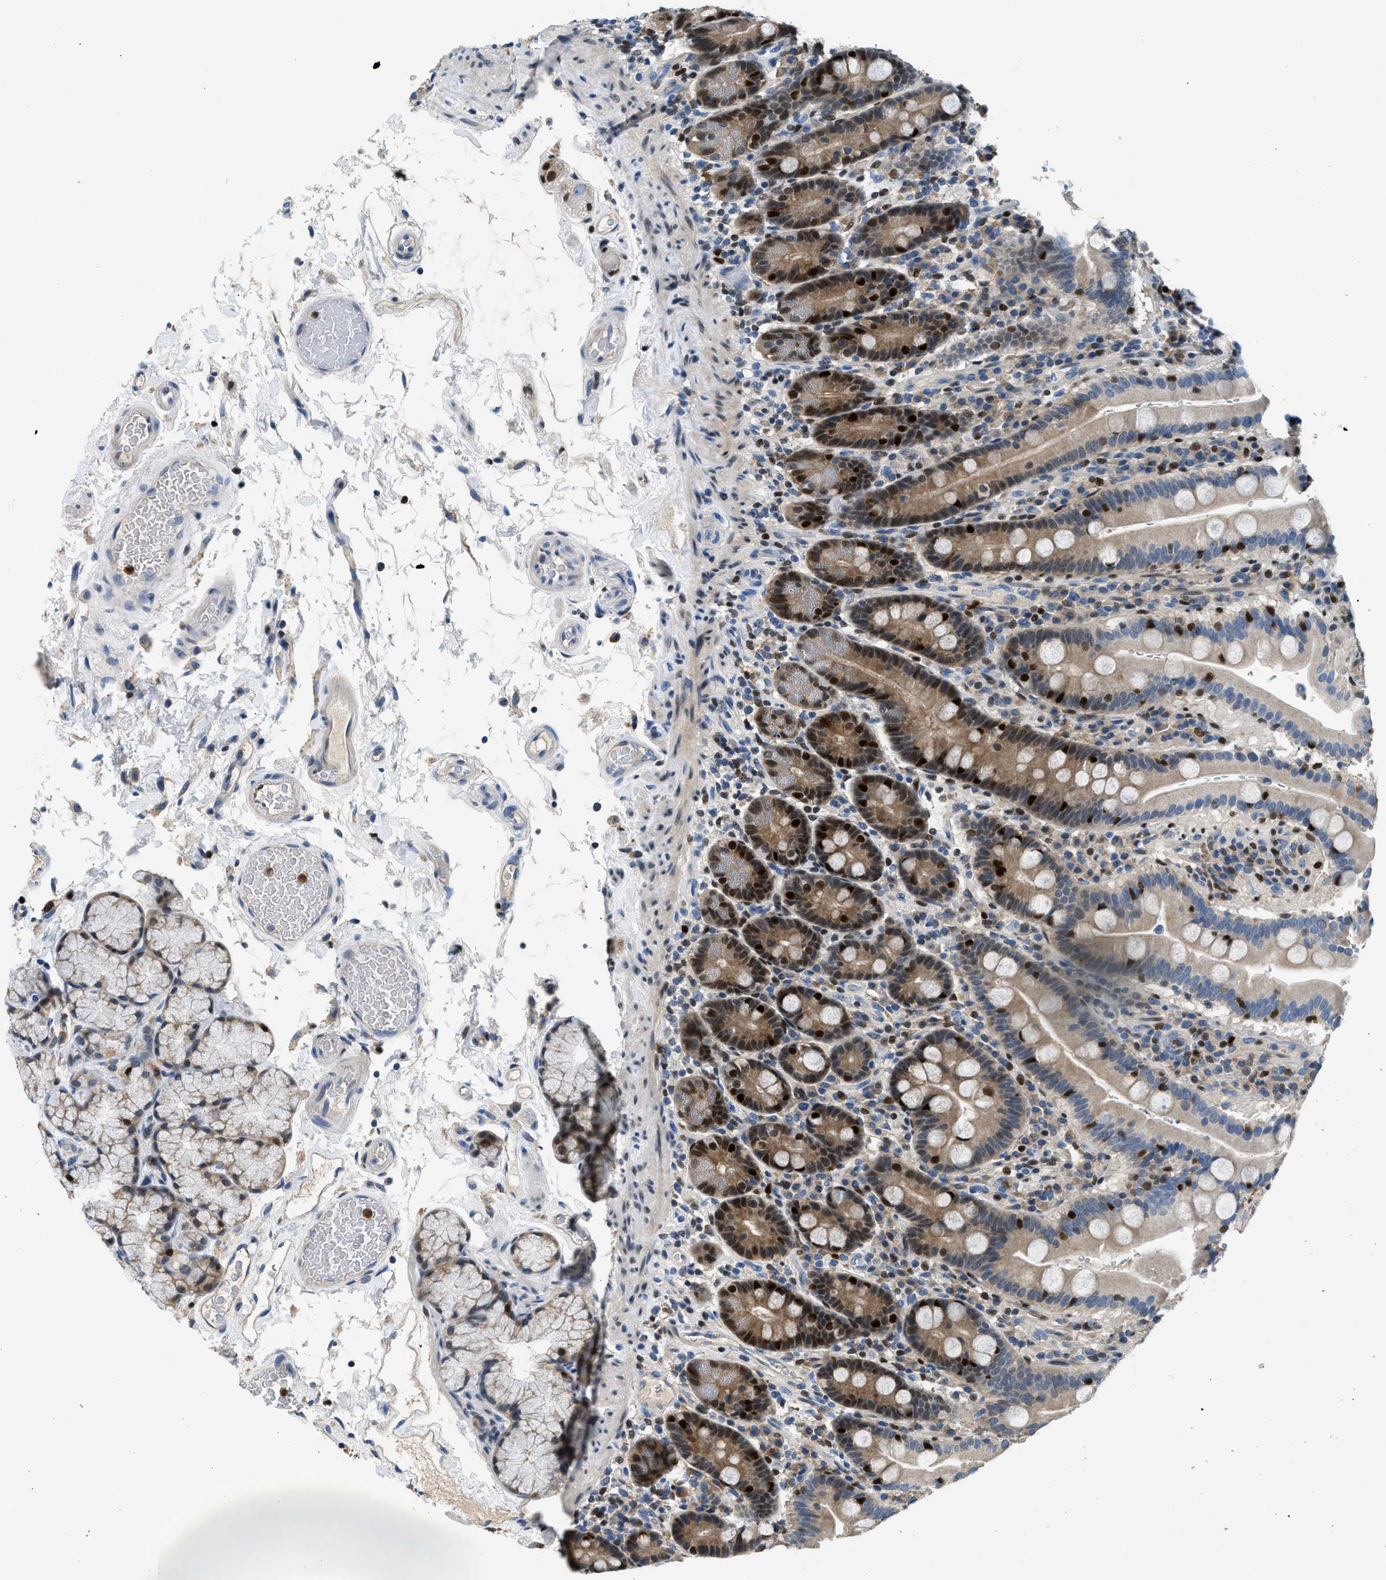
{"staining": {"intensity": "strong", "quantity": ">75%", "location": "cytoplasmic/membranous,nuclear"}, "tissue": "duodenum", "cell_type": "Glandular cells", "image_type": "normal", "snomed": [{"axis": "morphology", "description": "Normal tissue, NOS"}, {"axis": "topography", "description": "Small intestine, NOS"}], "caption": "IHC (DAB (3,3'-diaminobenzidine)) staining of unremarkable duodenum reveals strong cytoplasmic/membranous,nuclear protein expression in about >75% of glandular cells.", "gene": "TOX", "patient": {"sex": "female", "age": 71}}